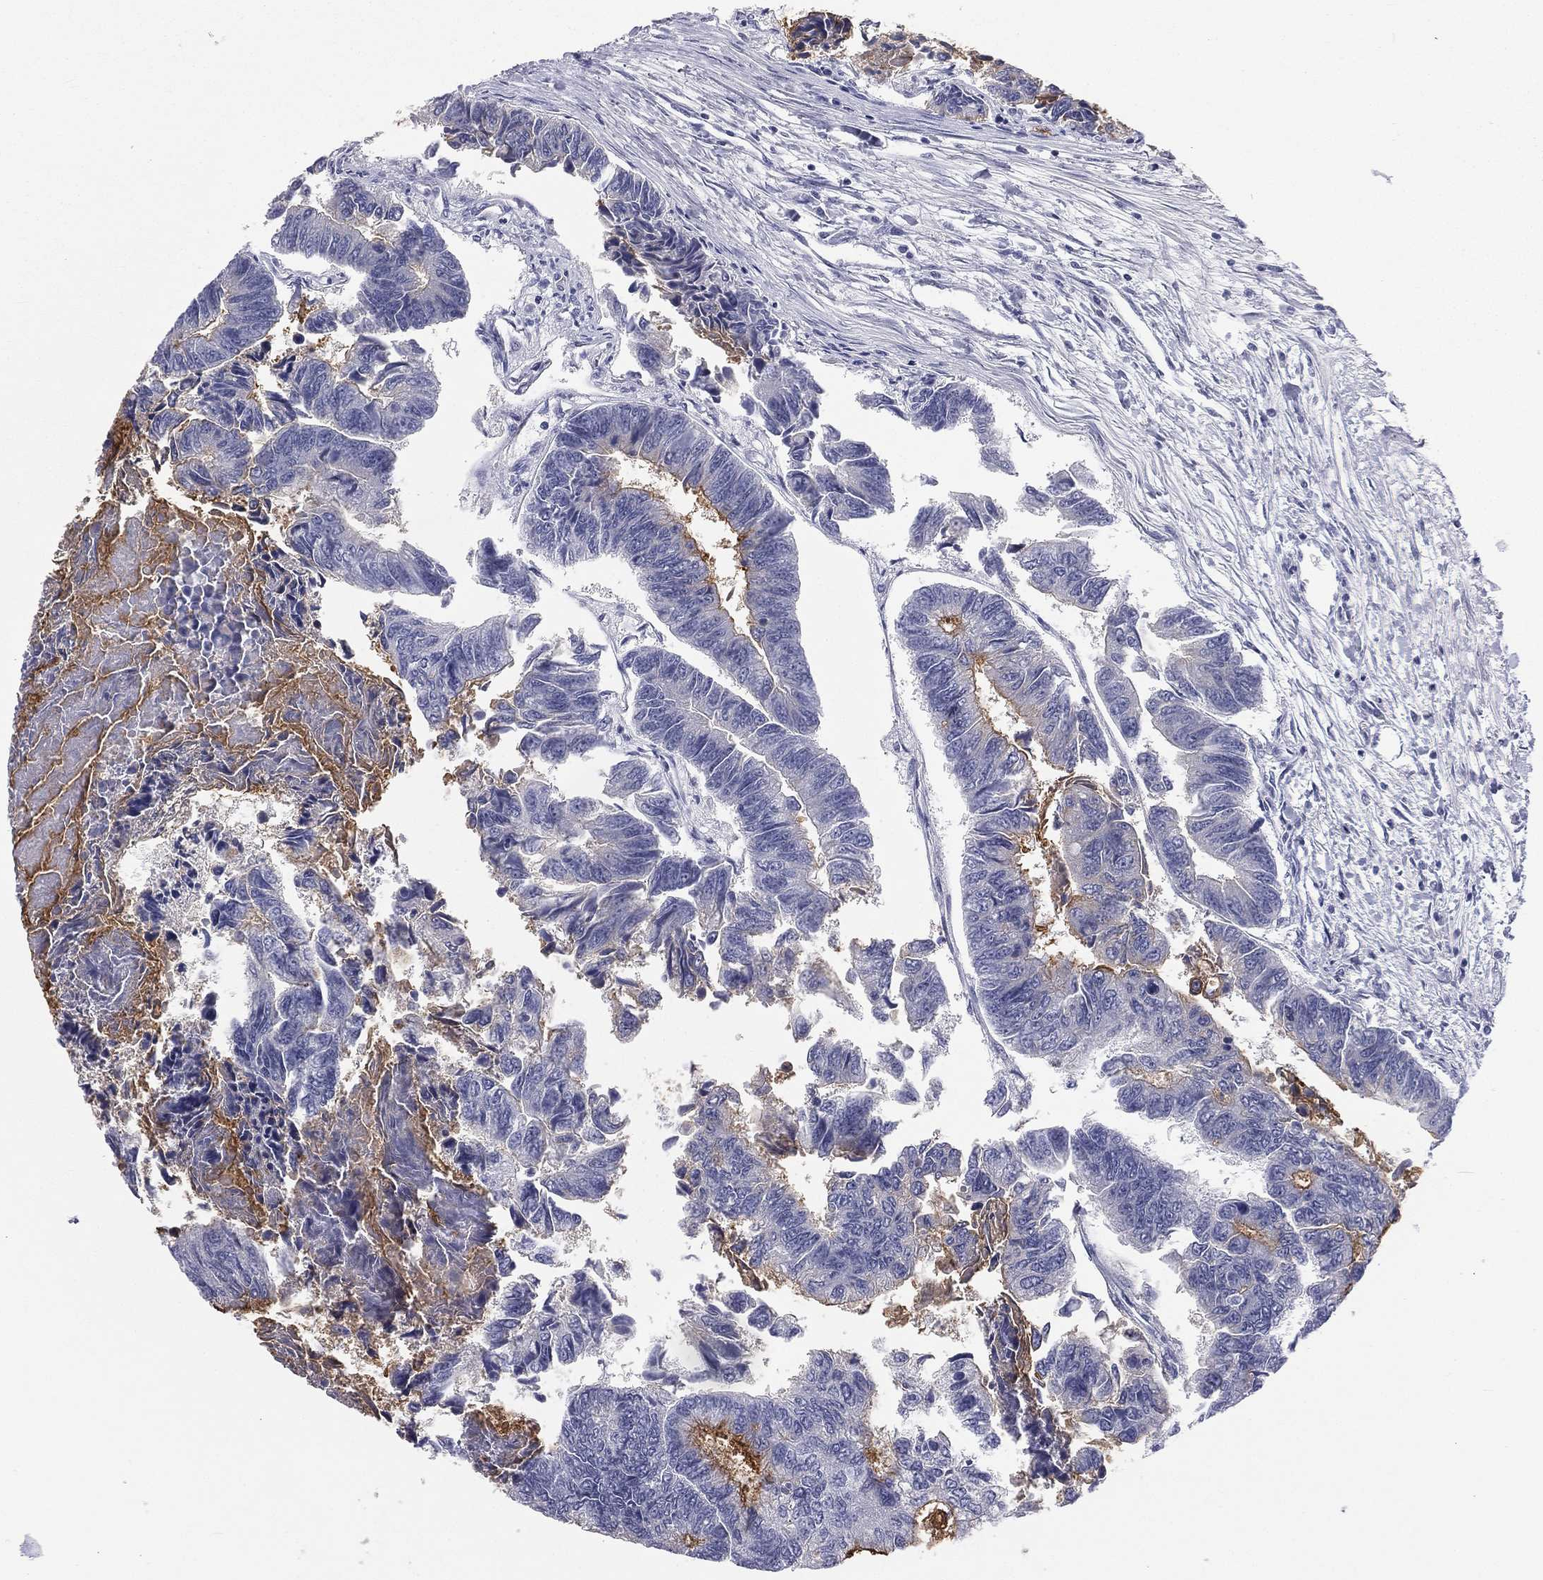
{"staining": {"intensity": "moderate", "quantity": "<25%", "location": "cytoplasmic/membranous"}, "tissue": "colorectal cancer", "cell_type": "Tumor cells", "image_type": "cancer", "snomed": [{"axis": "morphology", "description": "Adenocarcinoma, NOS"}, {"axis": "topography", "description": "Colon"}], "caption": "Immunohistochemistry (IHC) micrograph of neoplastic tissue: human colorectal cancer stained using IHC displays low levels of moderate protein expression localized specifically in the cytoplasmic/membranous of tumor cells, appearing as a cytoplasmic/membranous brown color.", "gene": "MUC13", "patient": {"sex": "female", "age": 65}}